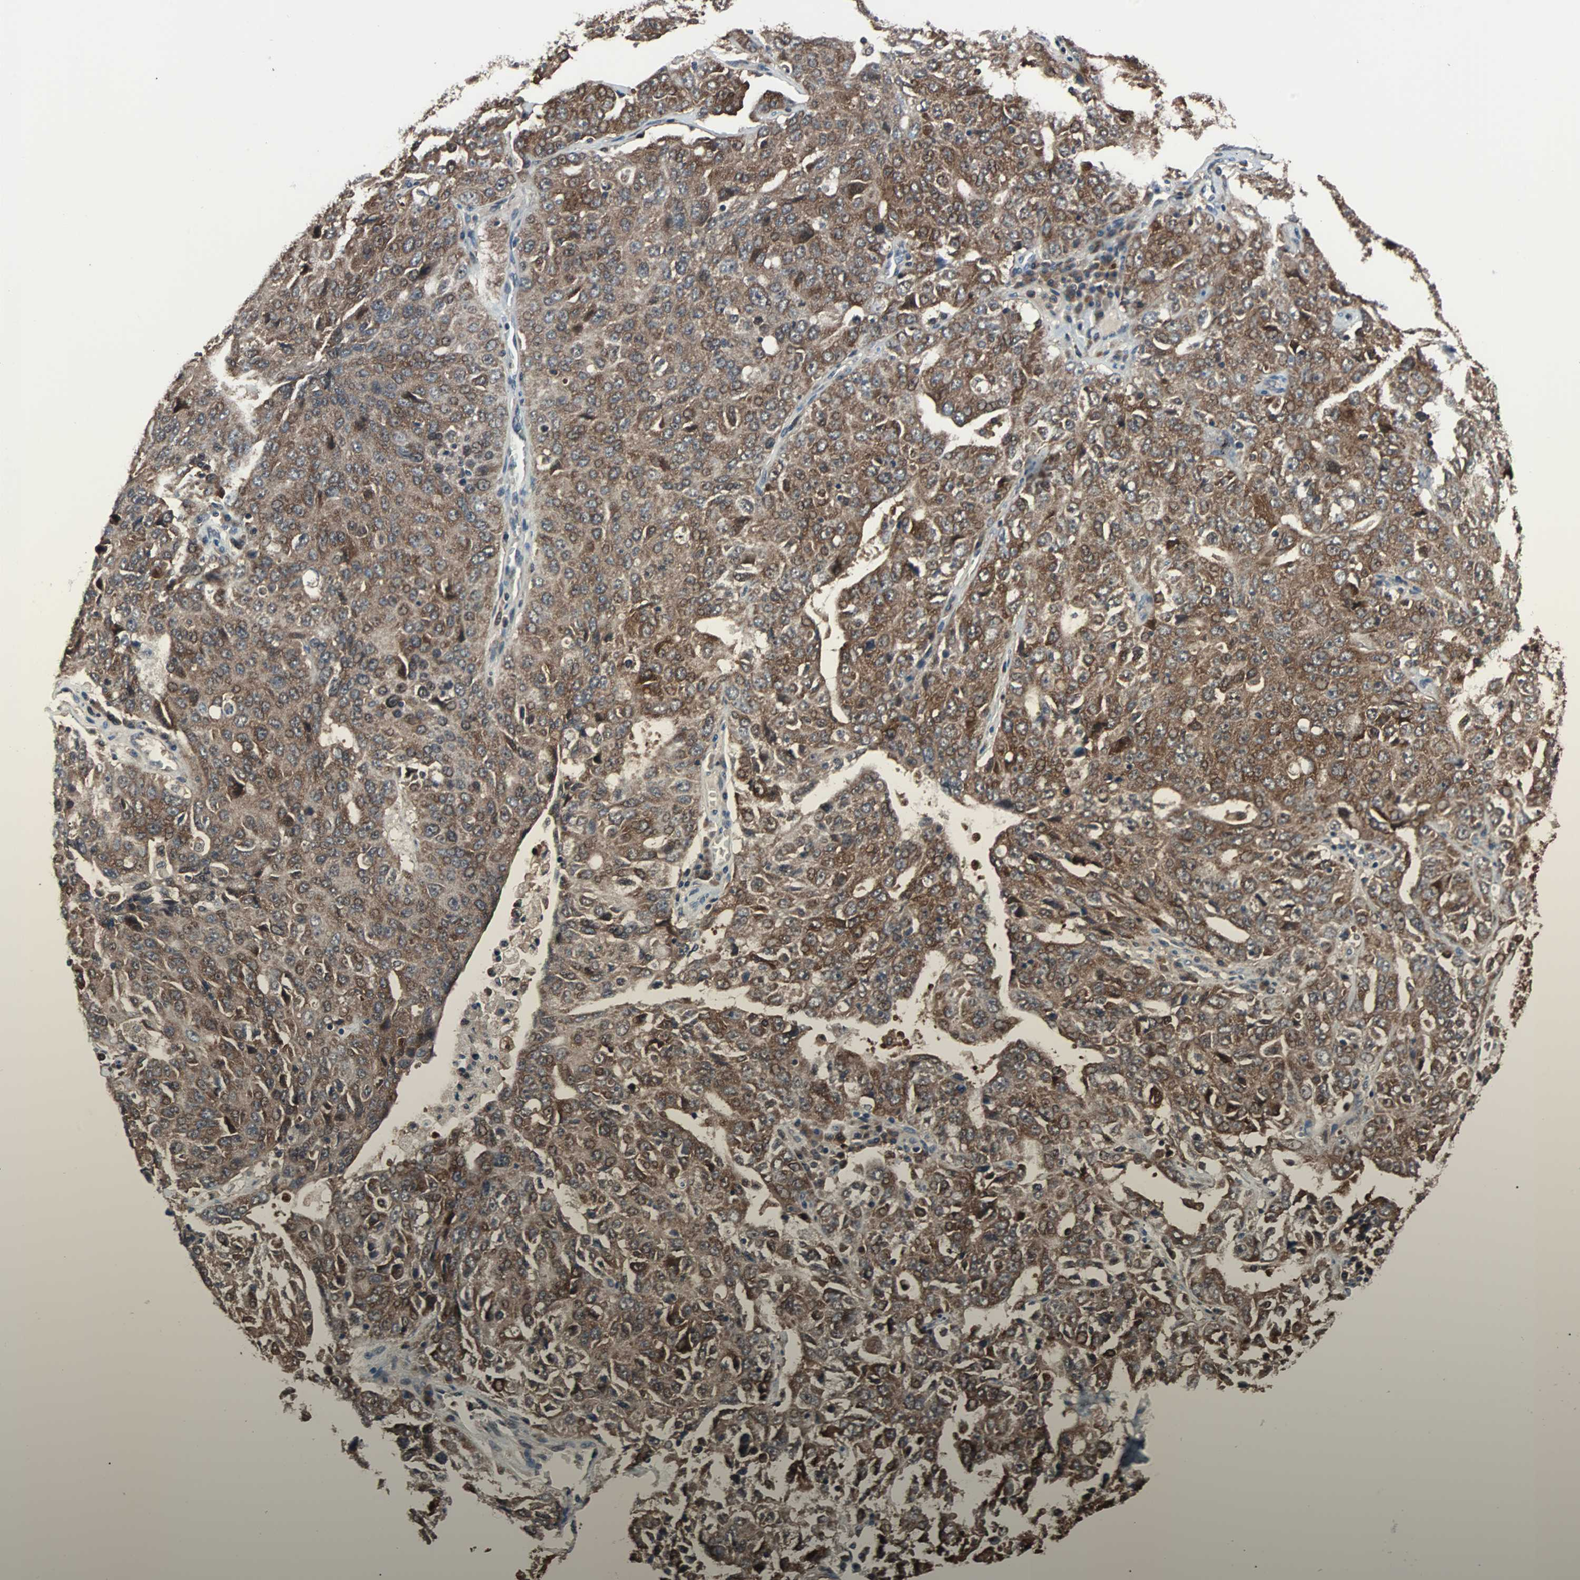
{"staining": {"intensity": "moderate", "quantity": ">75%", "location": "cytoplasmic/membranous"}, "tissue": "ovarian cancer", "cell_type": "Tumor cells", "image_type": "cancer", "snomed": [{"axis": "morphology", "description": "Carcinoma, endometroid"}, {"axis": "topography", "description": "Ovary"}], "caption": "Immunohistochemical staining of ovarian cancer reveals medium levels of moderate cytoplasmic/membranous protein expression in approximately >75% of tumor cells. The staining was performed using DAB, with brown indicating positive protein expression. Nuclei are stained blue with hematoxylin.", "gene": "PAK1", "patient": {"sex": "female", "age": 62}}